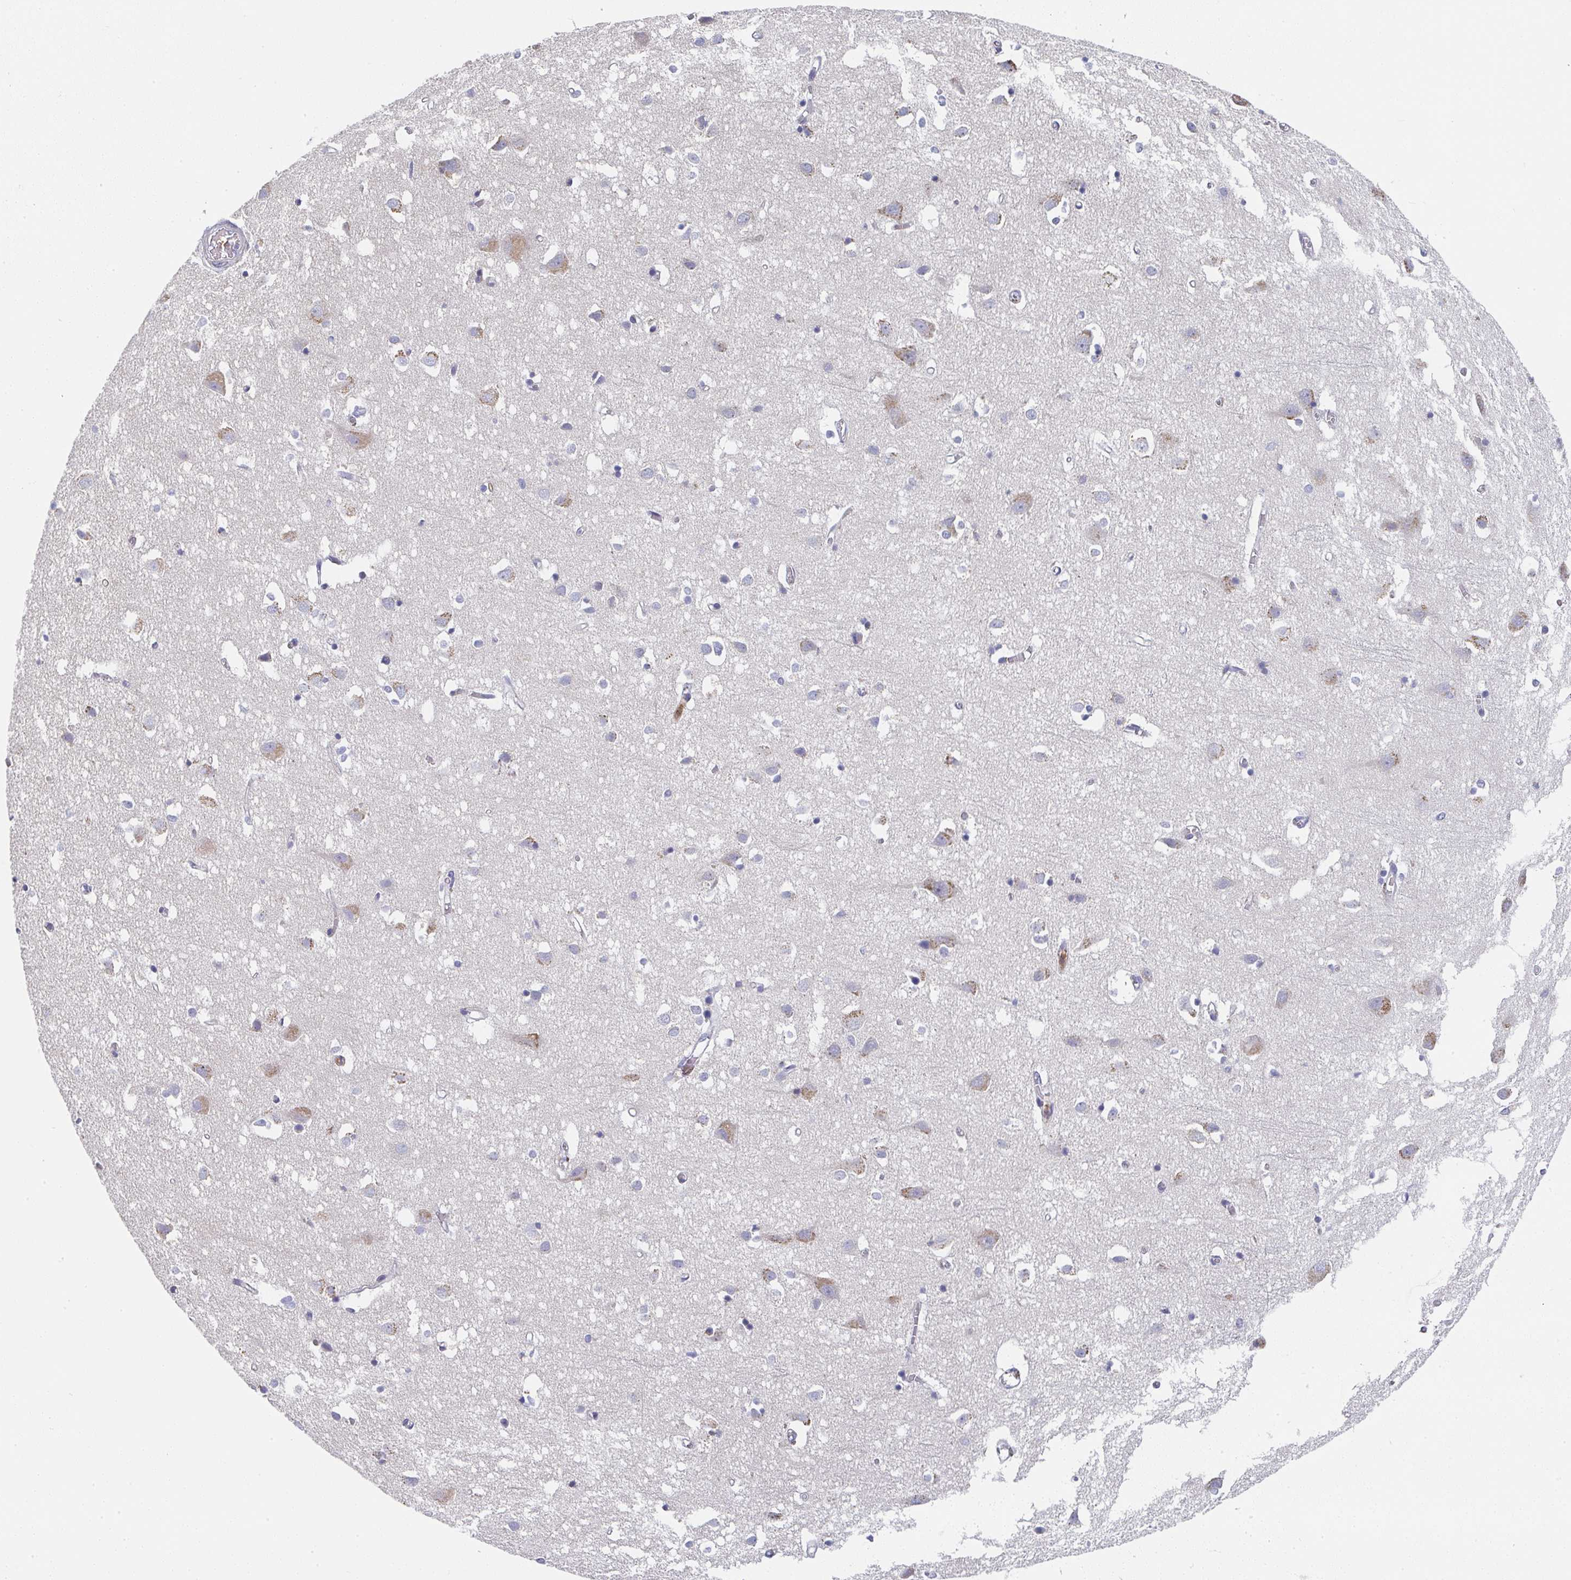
{"staining": {"intensity": "negative", "quantity": "none", "location": "none"}, "tissue": "cerebral cortex", "cell_type": "Endothelial cells", "image_type": "normal", "snomed": [{"axis": "morphology", "description": "Normal tissue, NOS"}, {"axis": "topography", "description": "Cerebral cortex"}], "caption": "Cerebral cortex stained for a protein using immunohistochemistry (IHC) shows no staining endothelial cells.", "gene": "NCF1", "patient": {"sex": "male", "age": 70}}